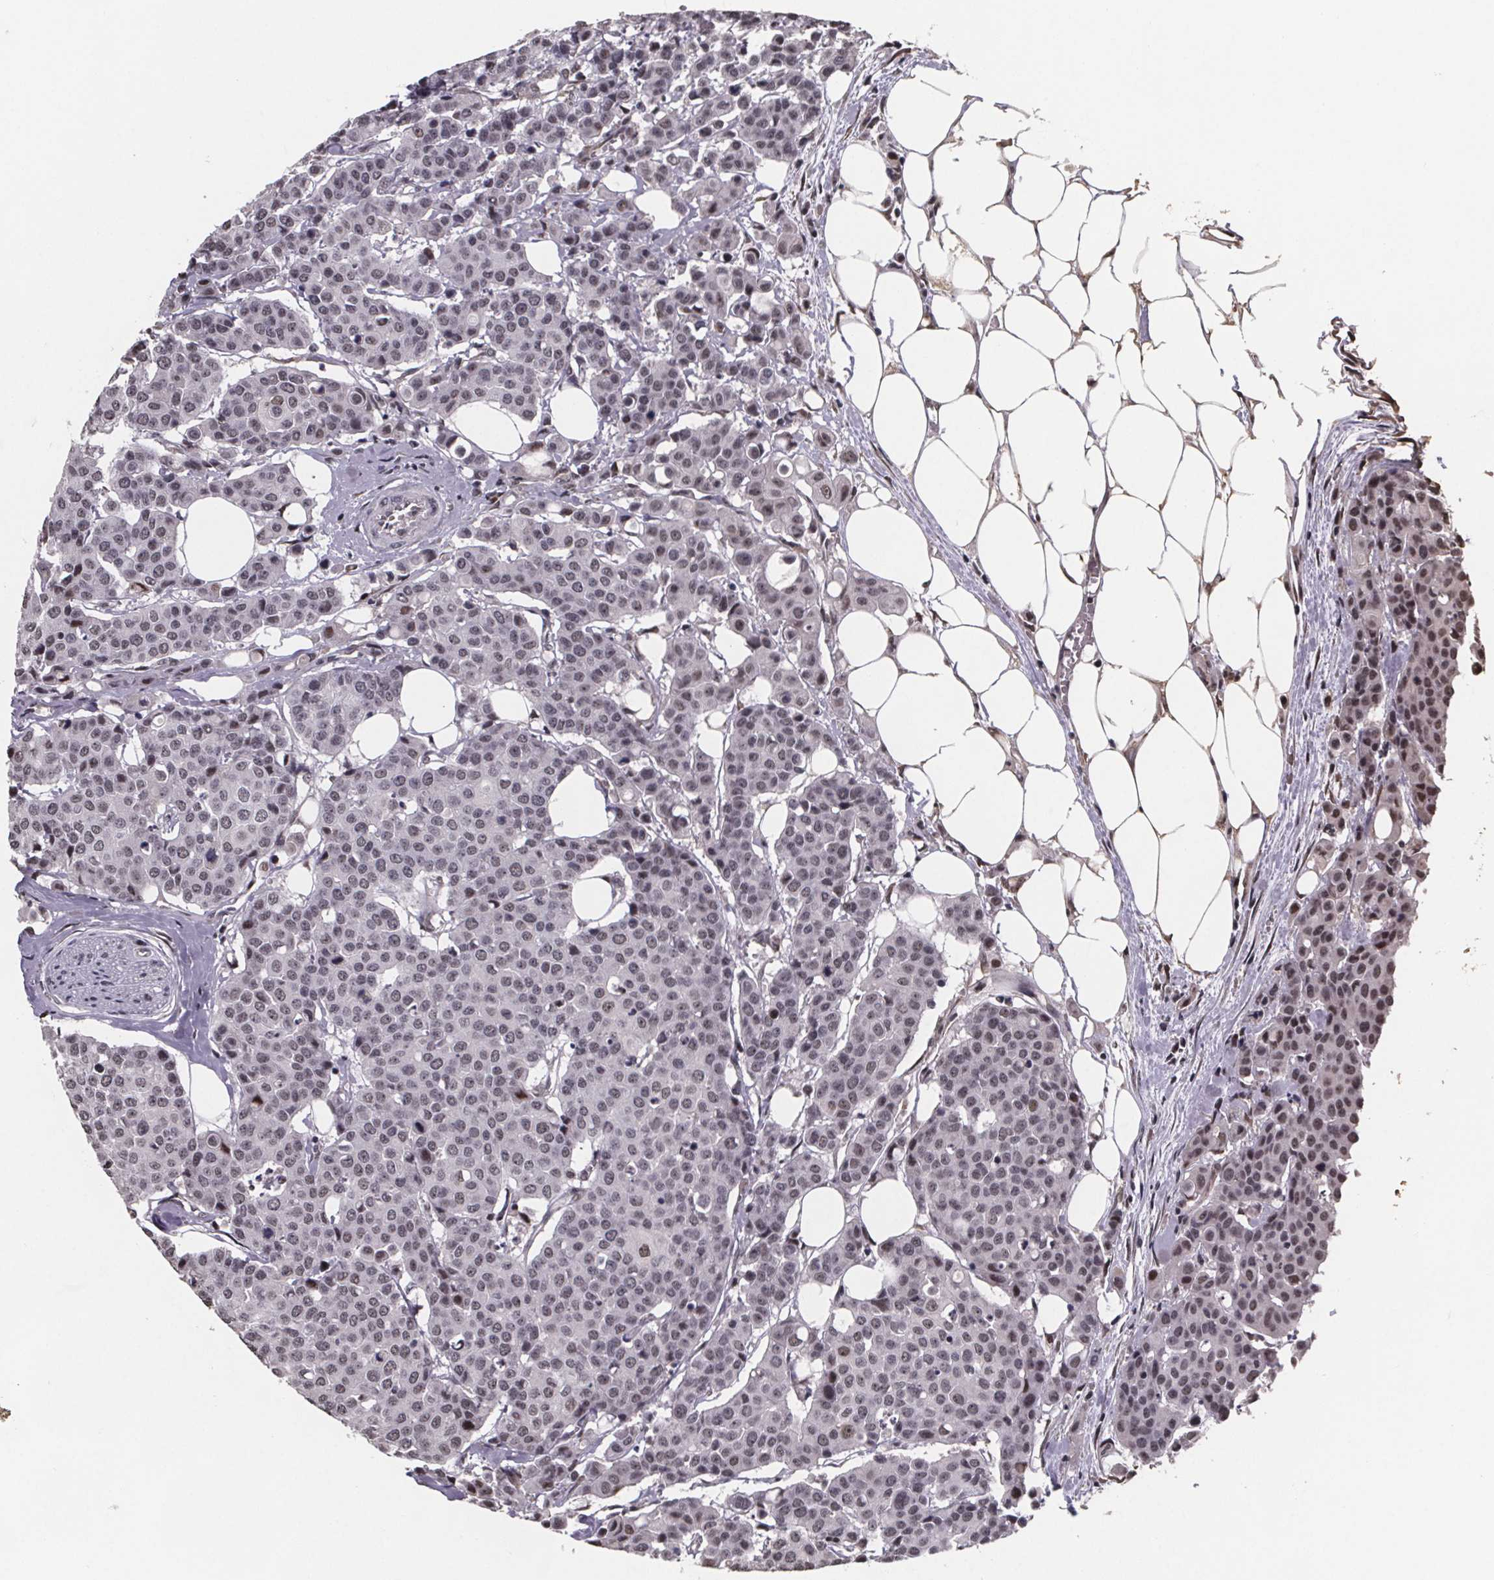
{"staining": {"intensity": "weak", "quantity": "25%-75%", "location": "nuclear"}, "tissue": "carcinoid", "cell_type": "Tumor cells", "image_type": "cancer", "snomed": [{"axis": "morphology", "description": "Carcinoid, malignant, NOS"}, {"axis": "topography", "description": "Colon"}], "caption": "Protein staining by immunohistochemistry displays weak nuclear positivity in approximately 25%-75% of tumor cells in carcinoid.", "gene": "U2SURP", "patient": {"sex": "male", "age": 81}}